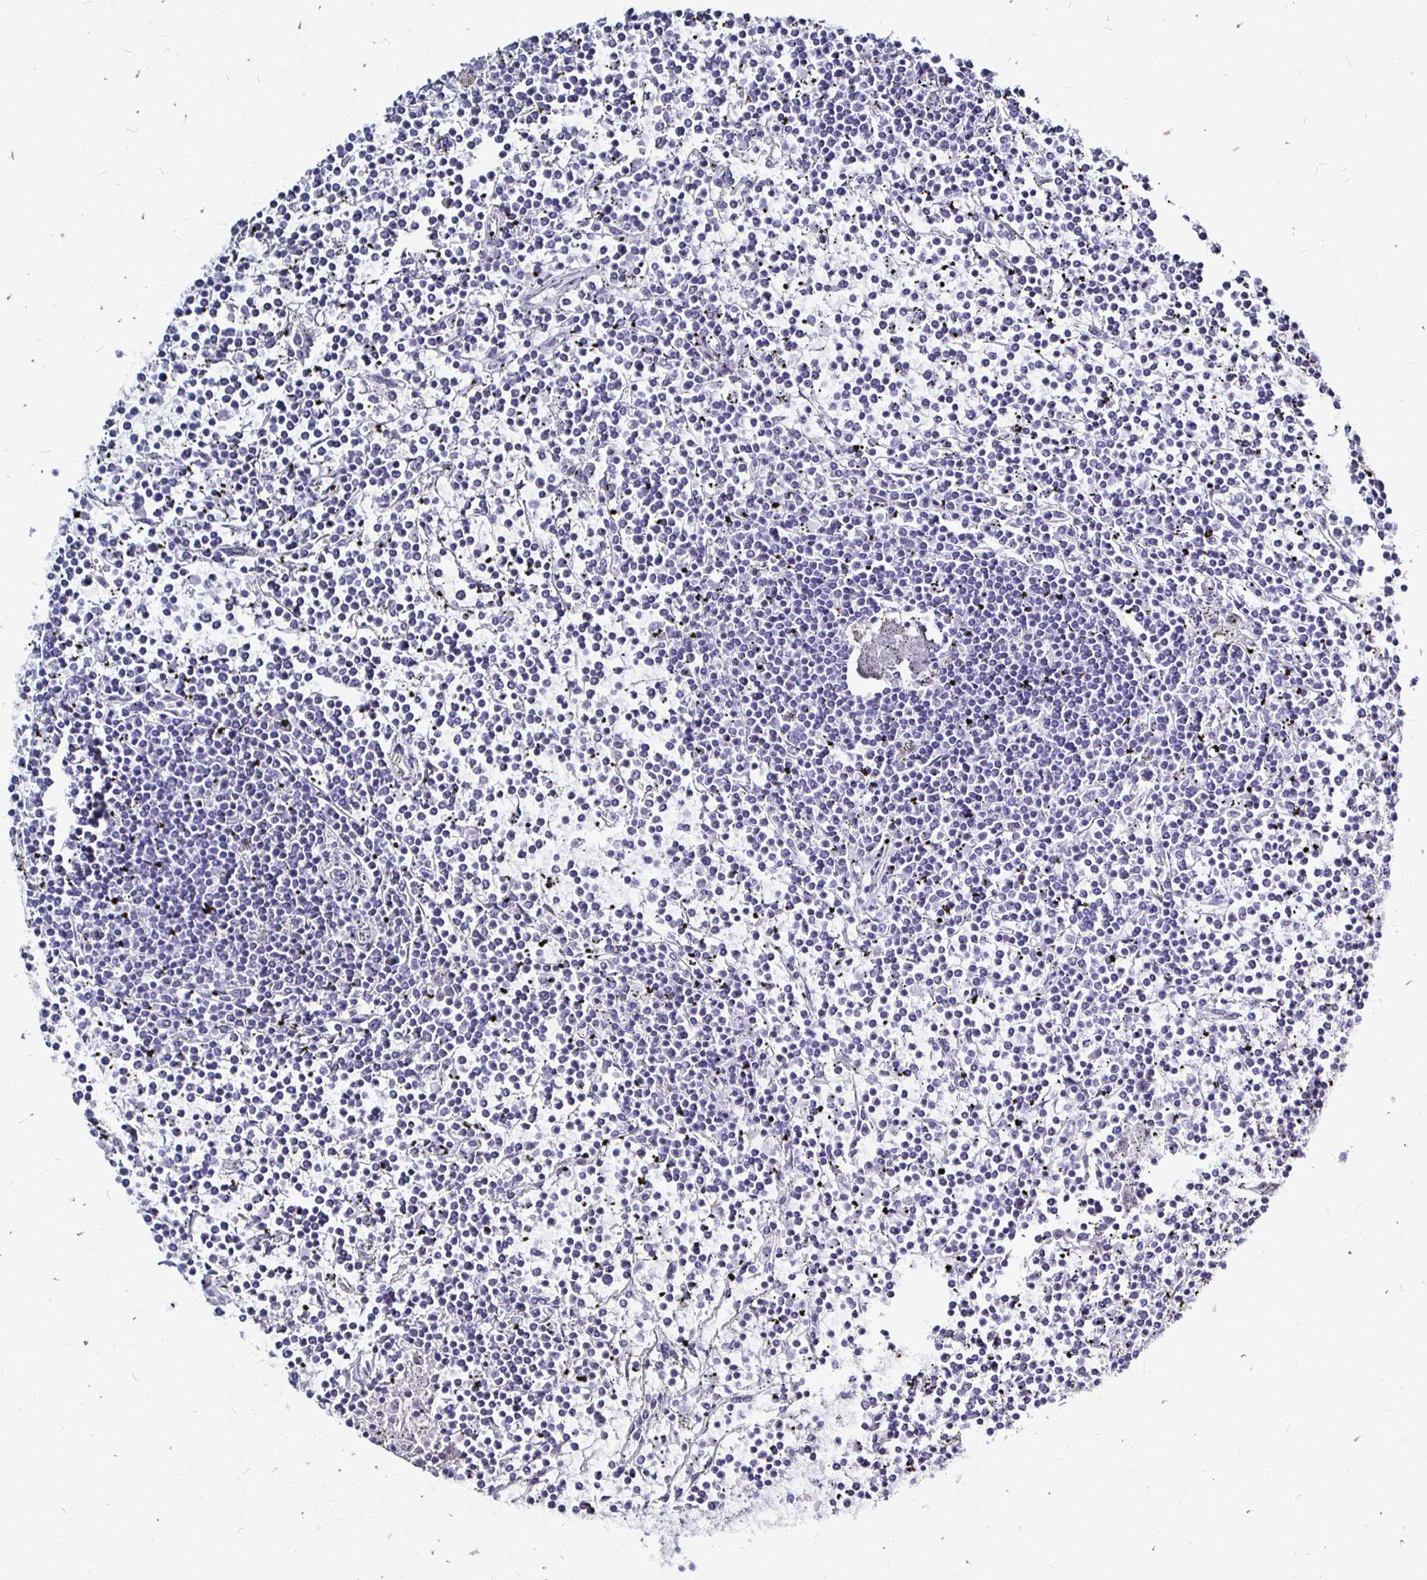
{"staining": {"intensity": "negative", "quantity": "none", "location": "none"}, "tissue": "lymphoma", "cell_type": "Tumor cells", "image_type": "cancer", "snomed": [{"axis": "morphology", "description": "Malignant lymphoma, non-Hodgkin's type, Low grade"}, {"axis": "topography", "description": "Spleen"}], "caption": "The image displays no staining of tumor cells in low-grade malignant lymphoma, non-Hodgkin's type.", "gene": "LUZP4", "patient": {"sex": "female", "age": 19}}